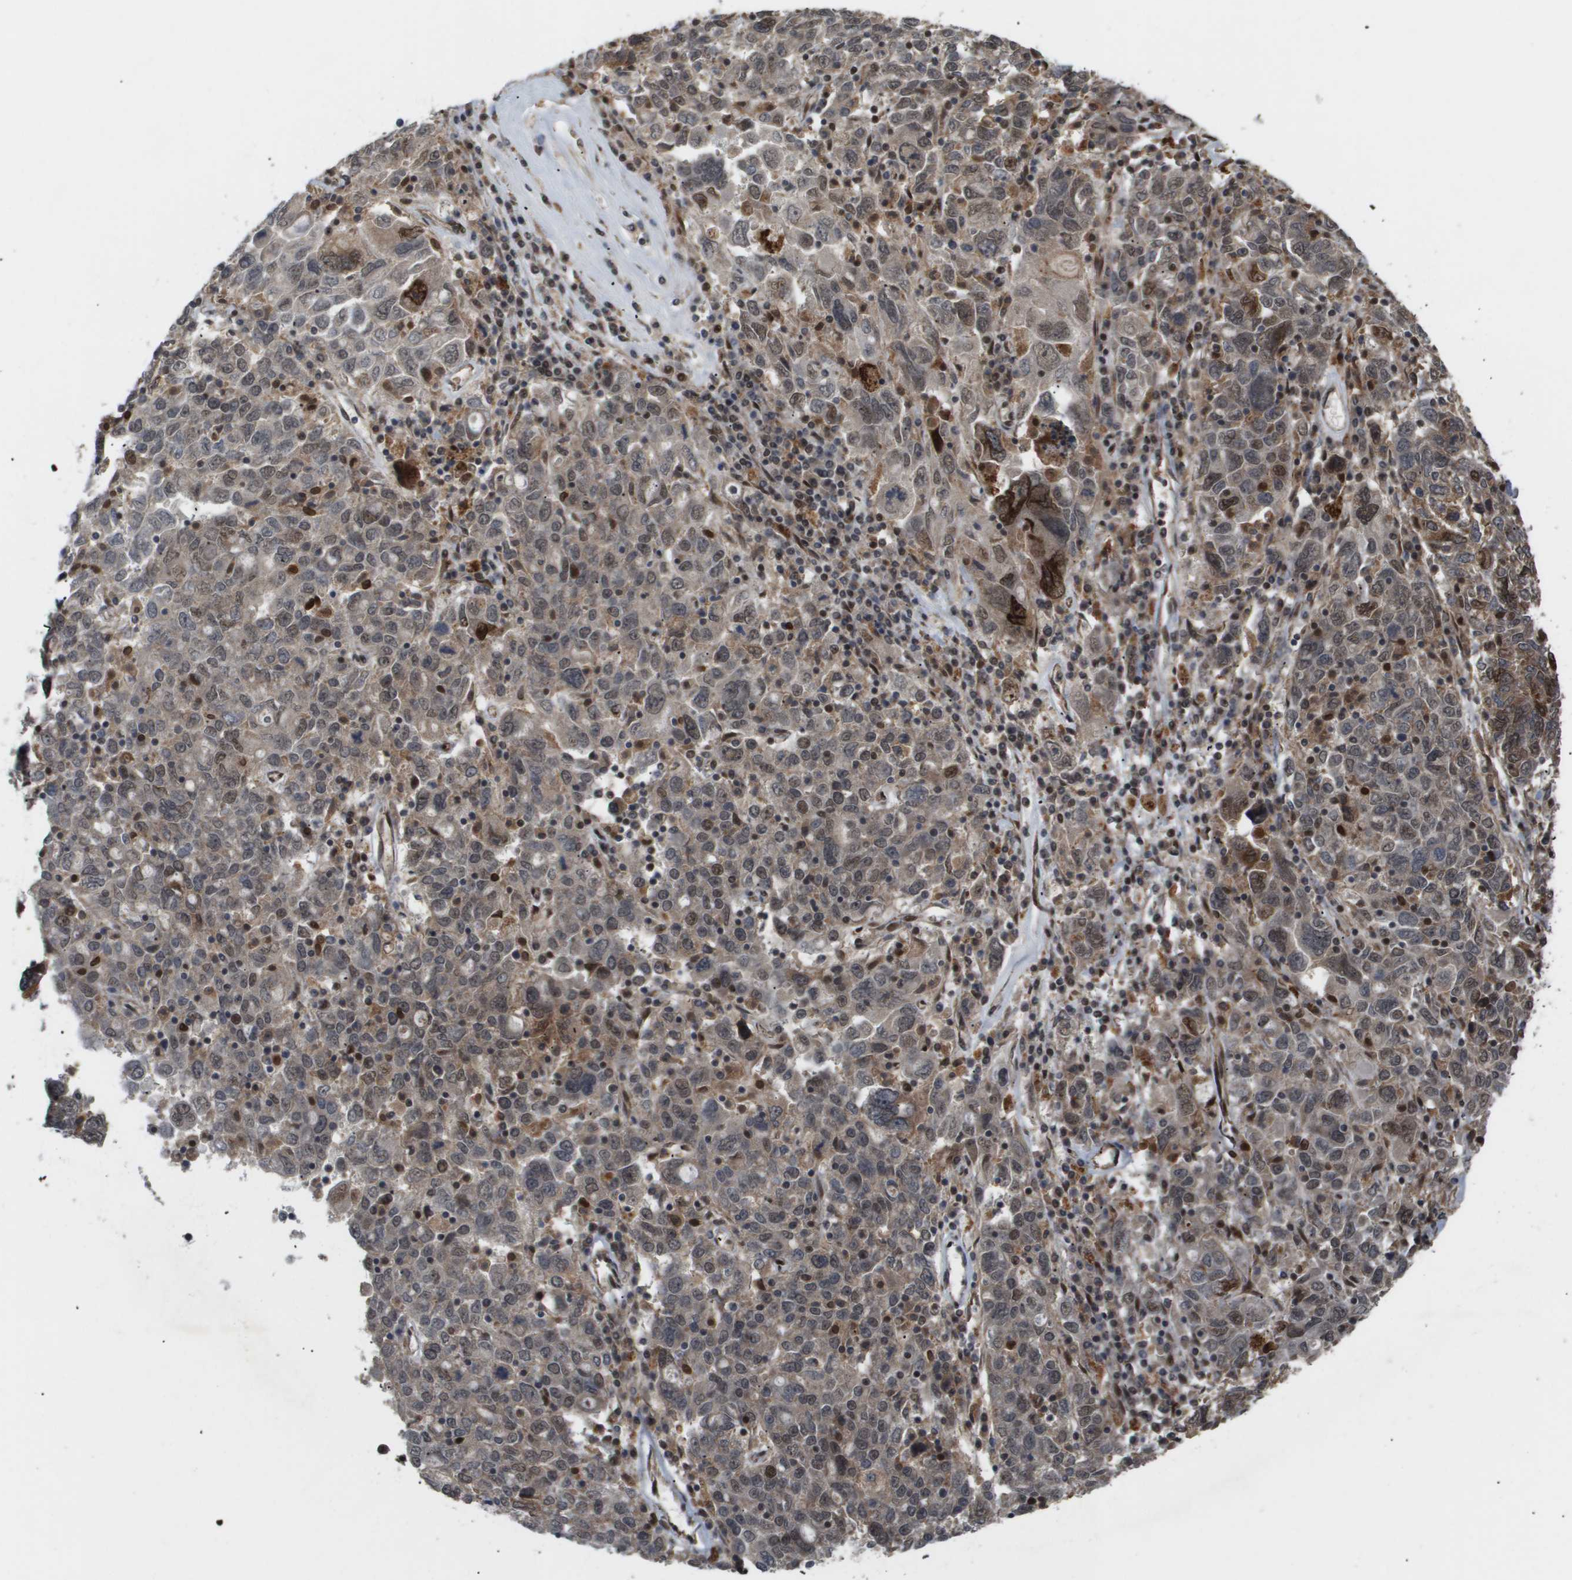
{"staining": {"intensity": "weak", "quantity": ">75%", "location": "cytoplasmic/membranous,nuclear"}, "tissue": "ovarian cancer", "cell_type": "Tumor cells", "image_type": "cancer", "snomed": [{"axis": "morphology", "description": "Carcinoma, endometroid"}, {"axis": "topography", "description": "Ovary"}], "caption": "Protein expression analysis of human ovarian cancer (endometroid carcinoma) reveals weak cytoplasmic/membranous and nuclear staining in about >75% of tumor cells.", "gene": "PDGFB", "patient": {"sex": "female", "age": 62}}